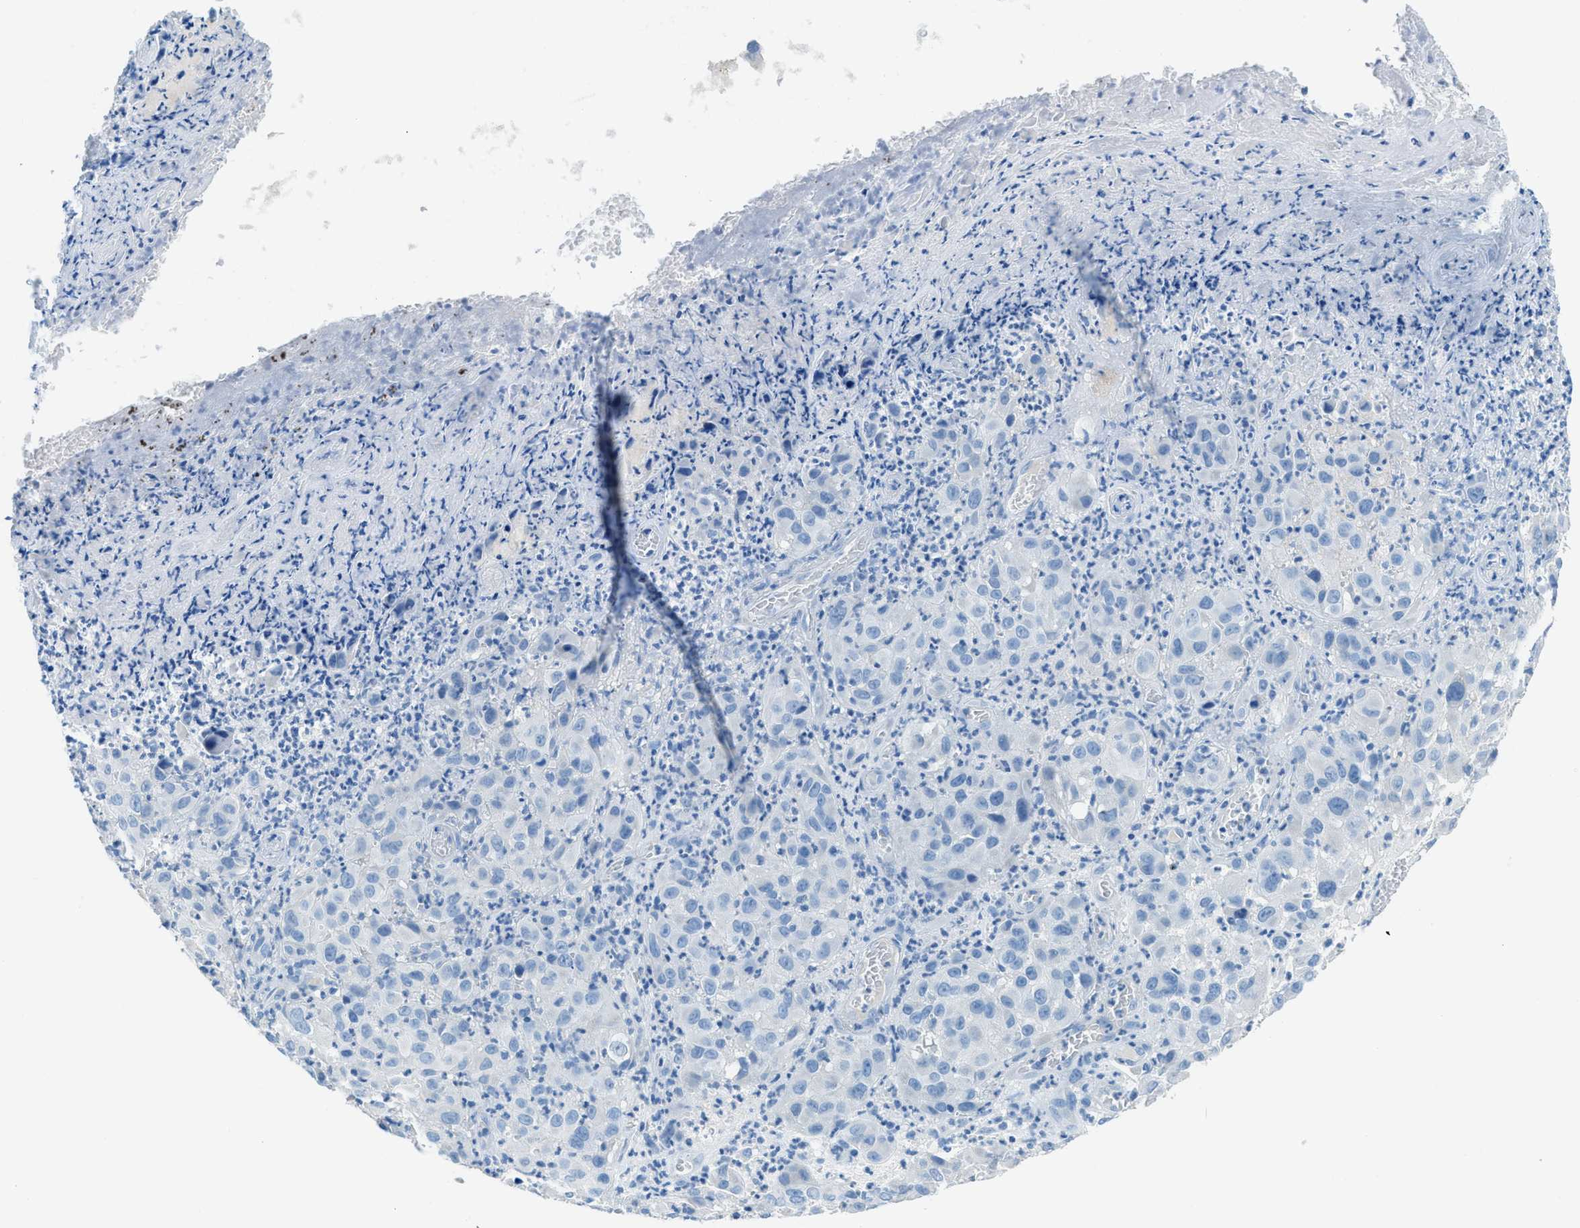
{"staining": {"intensity": "negative", "quantity": "none", "location": "none"}, "tissue": "melanoma", "cell_type": "Tumor cells", "image_type": "cancer", "snomed": [{"axis": "morphology", "description": "Malignant melanoma, NOS"}, {"axis": "topography", "description": "Skin"}], "caption": "A micrograph of malignant melanoma stained for a protein shows no brown staining in tumor cells.", "gene": "ACAN", "patient": {"sex": "female", "age": 21}}